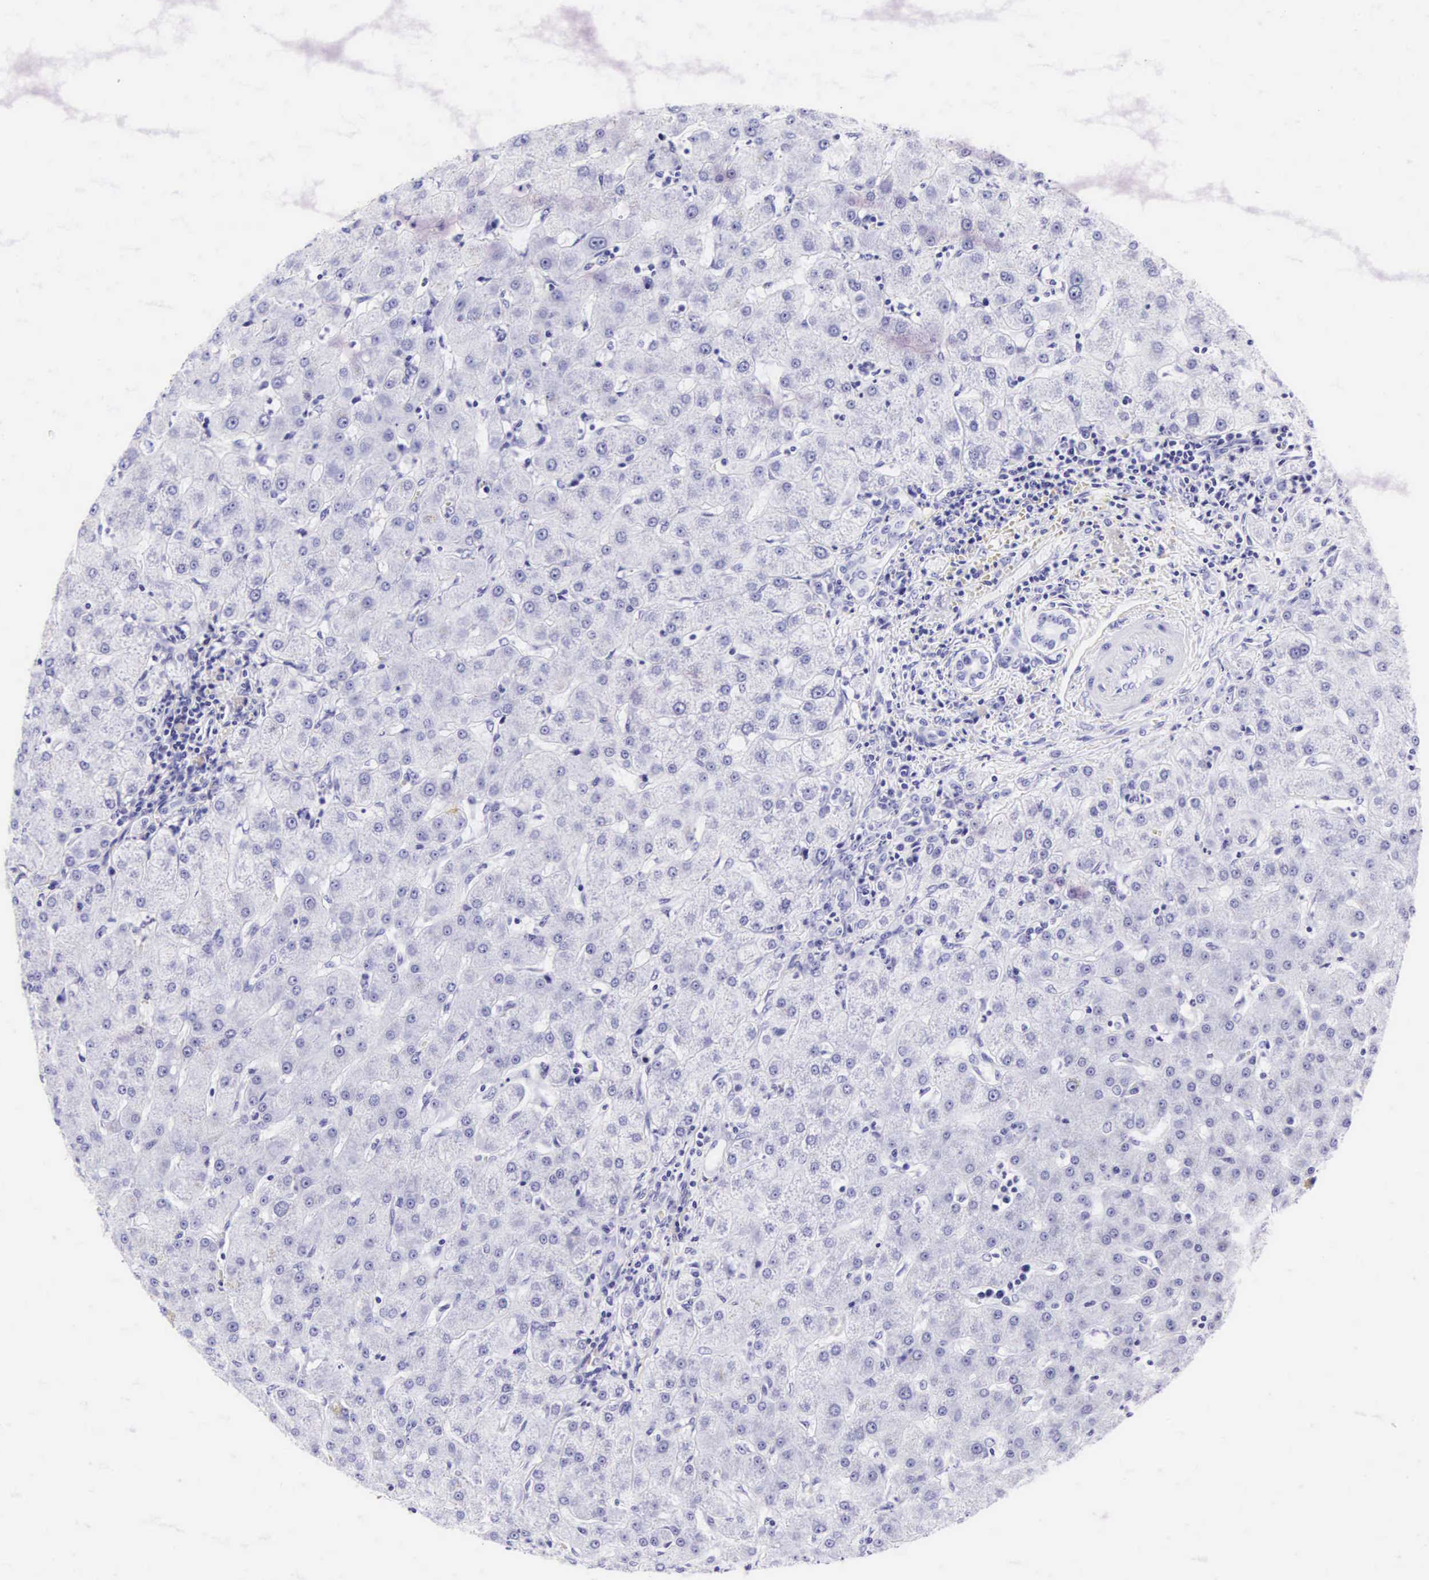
{"staining": {"intensity": "negative", "quantity": "none", "location": "none"}, "tissue": "liver", "cell_type": "Cholangiocytes", "image_type": "normal", "snomed": [{"axis": "morphology", "description": "Normal tissue, NOS"}, {"axis": "topography", "description": "Liver"}], "caption": "Histopathology image shows no significant protein expression in cholangiocytes of unremarkable liver.", "gene": "CD1A", "patient": {"sex": "female", "age": 79}}